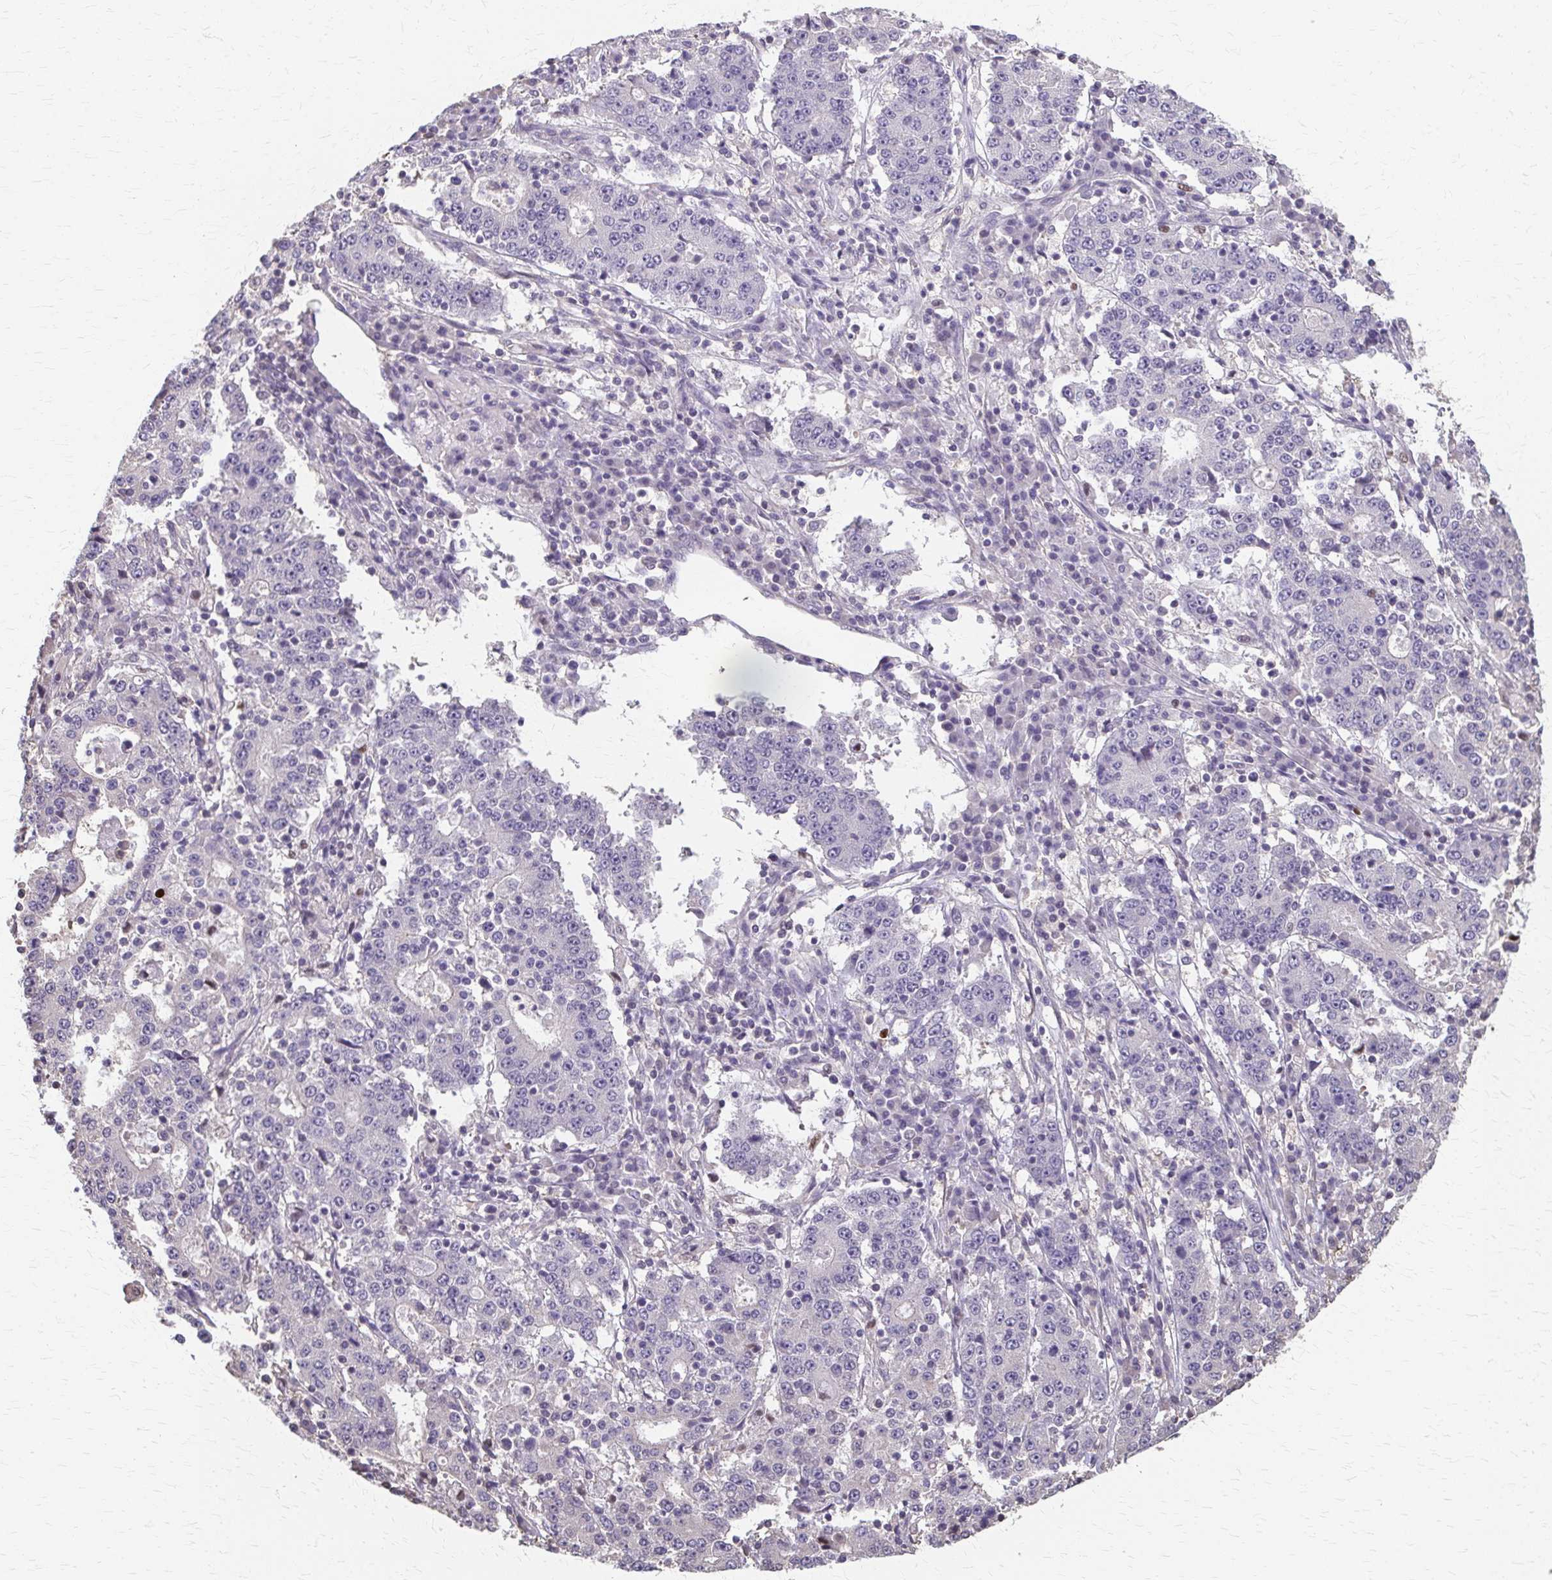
{"staining": {"intensity": "negative", "quantity": "none", "location": "none"}, "tissue": "stomach cancer", "cell_type": "Tumor cells", "image_type": "cancer", "snomed": [{"axis": "morphology", "description": "Adenocarcinoma, NOS"}, {"axis": "topography", "description": "Stomach"}], "caption": "The histopathology image displays no significant expression in tumor cells of stomach adenocarcinoma. (DAB immunohistochemistry (IHC) visualized using brightfield microscopy, high magnification).", "gene": "RABGAP1L", "patient": {"sex": "male", "age": 59}}